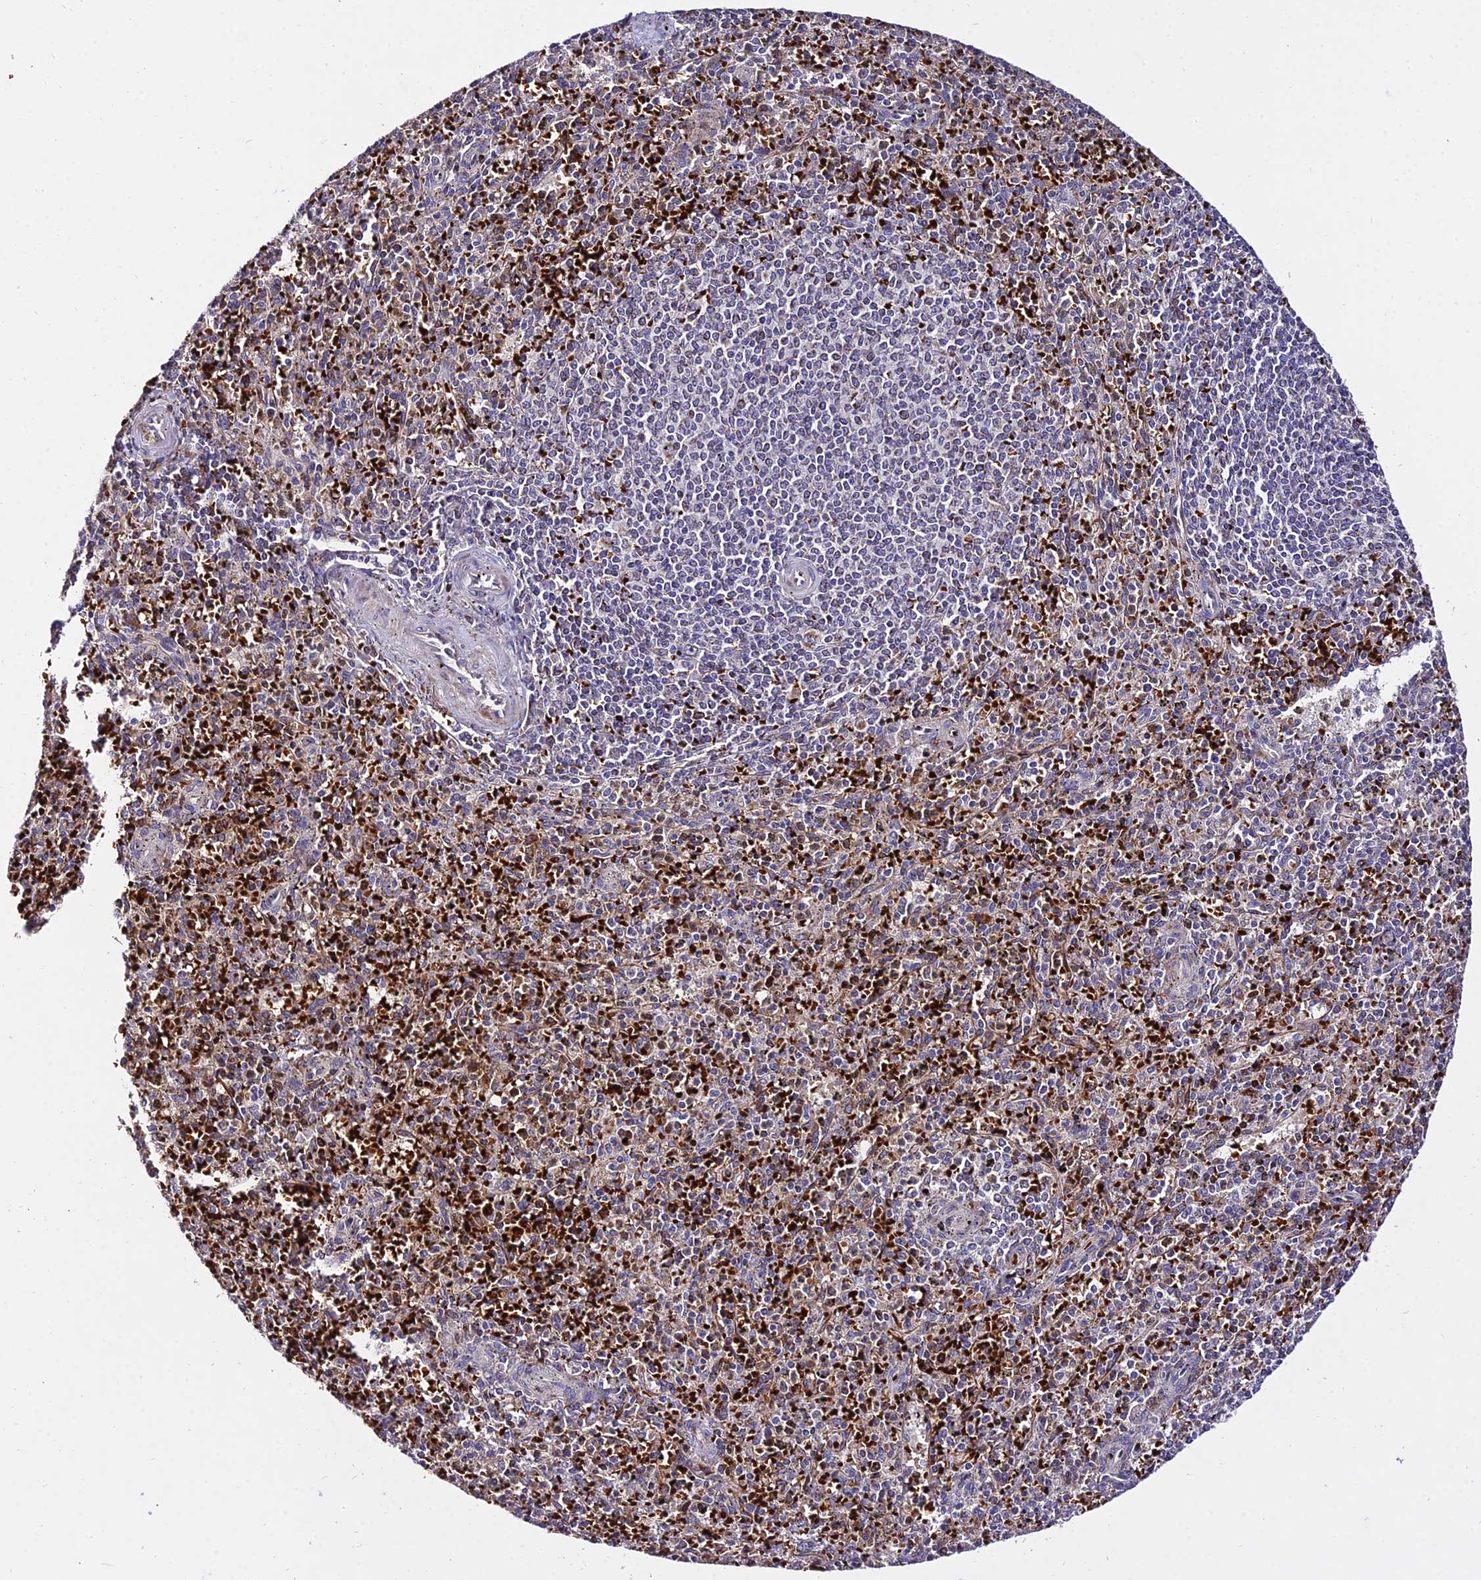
{"staining": {"intensity": "moderate", "quantity": "<25%", "location": "cytoplasmic/membranous"}, "tissue": "spleen", "cell_type": "Cells in red pulp", "image_type": "normal", "snomed": [{"axis": "morphology", "description": "Normal tissue, NOS"}, {"axis": "topography", "description": "Spleen"}], "caption": "DAB (3,3'-diaminobenzidine) immunohistochemical staining of normal spleen exhibits moderate cytoplasmic/membranous protein staining in approximately <25% of cells in red pulp.", "gene": "WDR5B", "patient": {"sex": "male", "age": 72}}